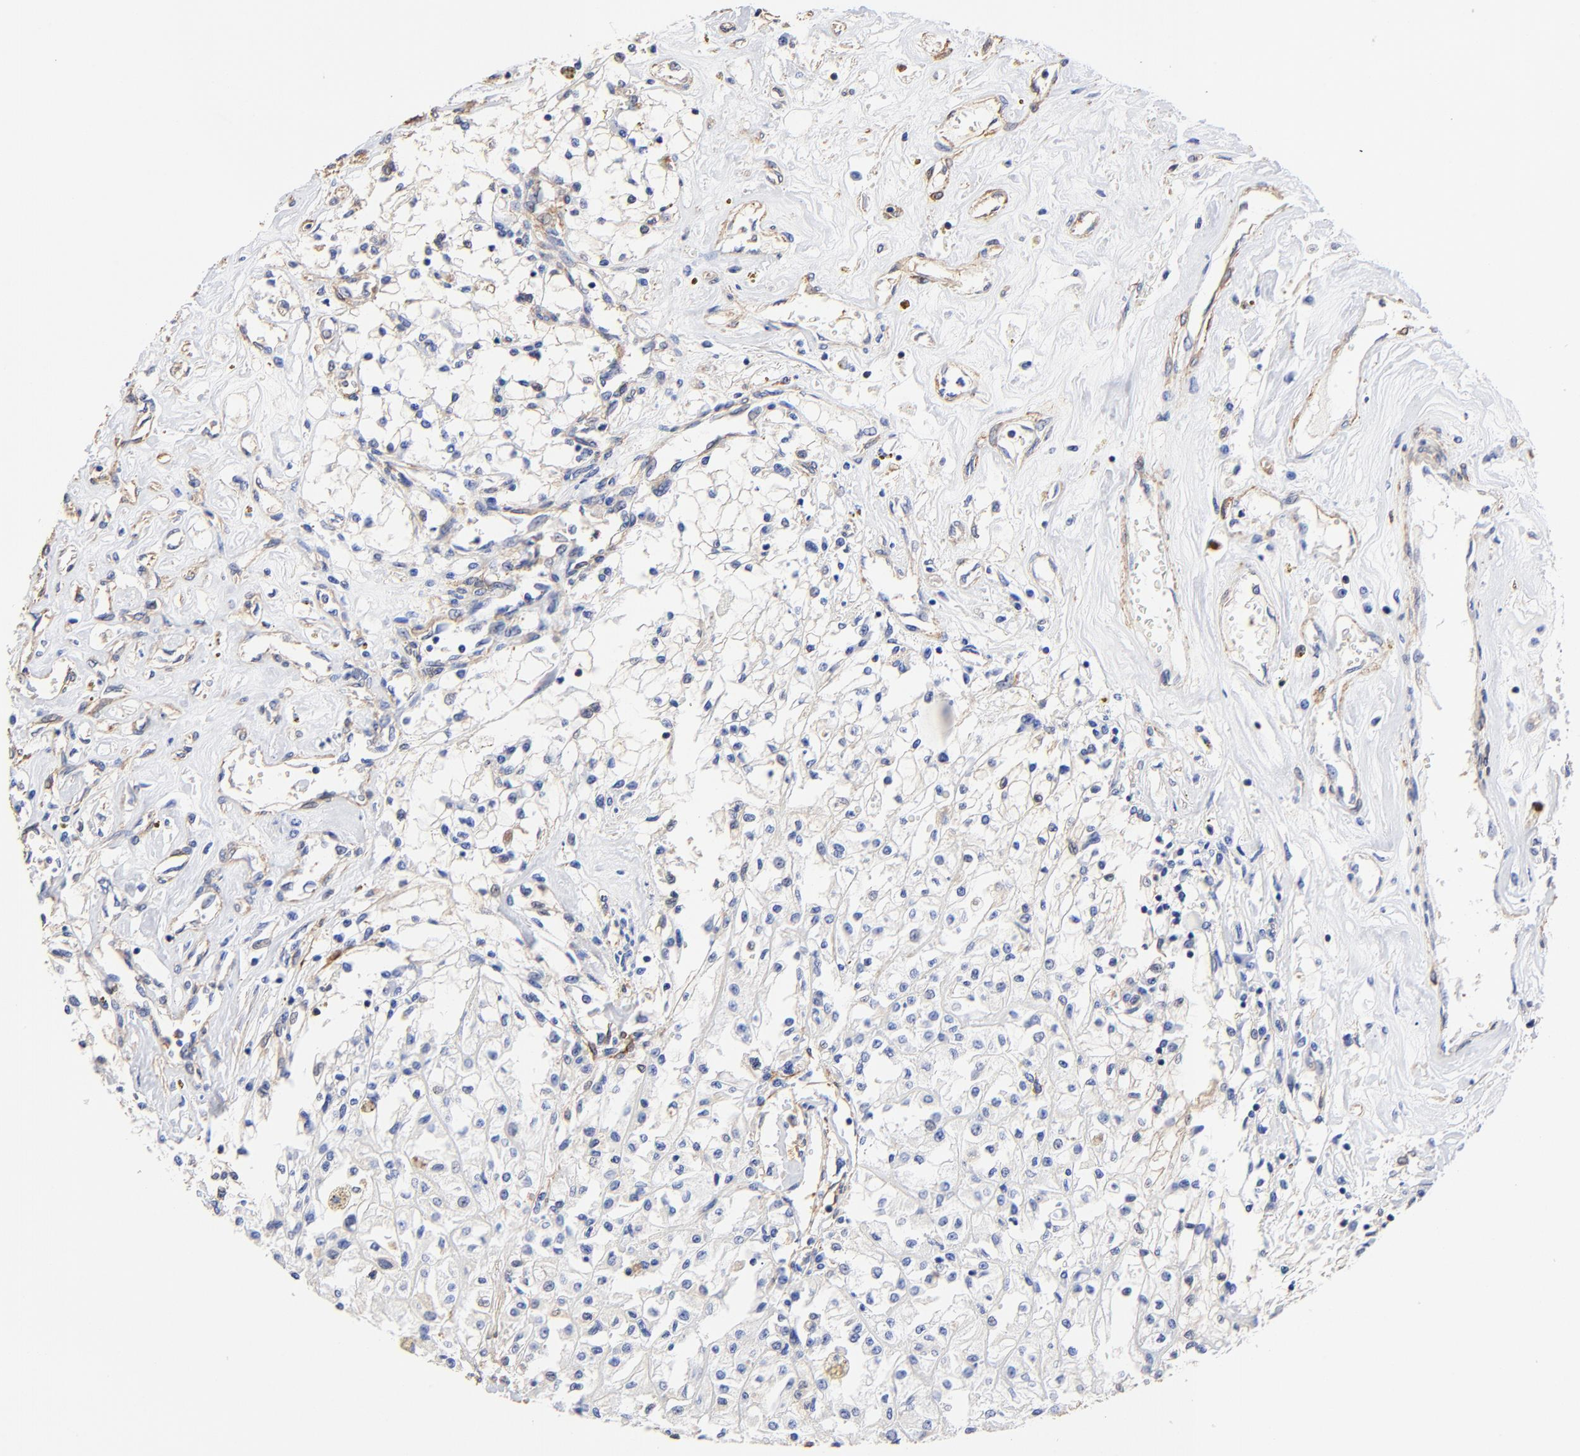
{"staining": {"intensity": "negative", "quantity": "none", "location": "none"}, "tissue": "renal cancer", "cell_type": "Tumor cells", "image_type": "cancer", "snomed": [{"axis": "morphology", "description": "Adenocarcinoma, NOS"}, {"axis": "topography", "description": "Kidney"}], "caption": "IHC of human adenocarcinoma (renal) shows no expression in tumor cells.", "gene": "TAGLN2", "patient": {"sex": "male", "age": 78}}